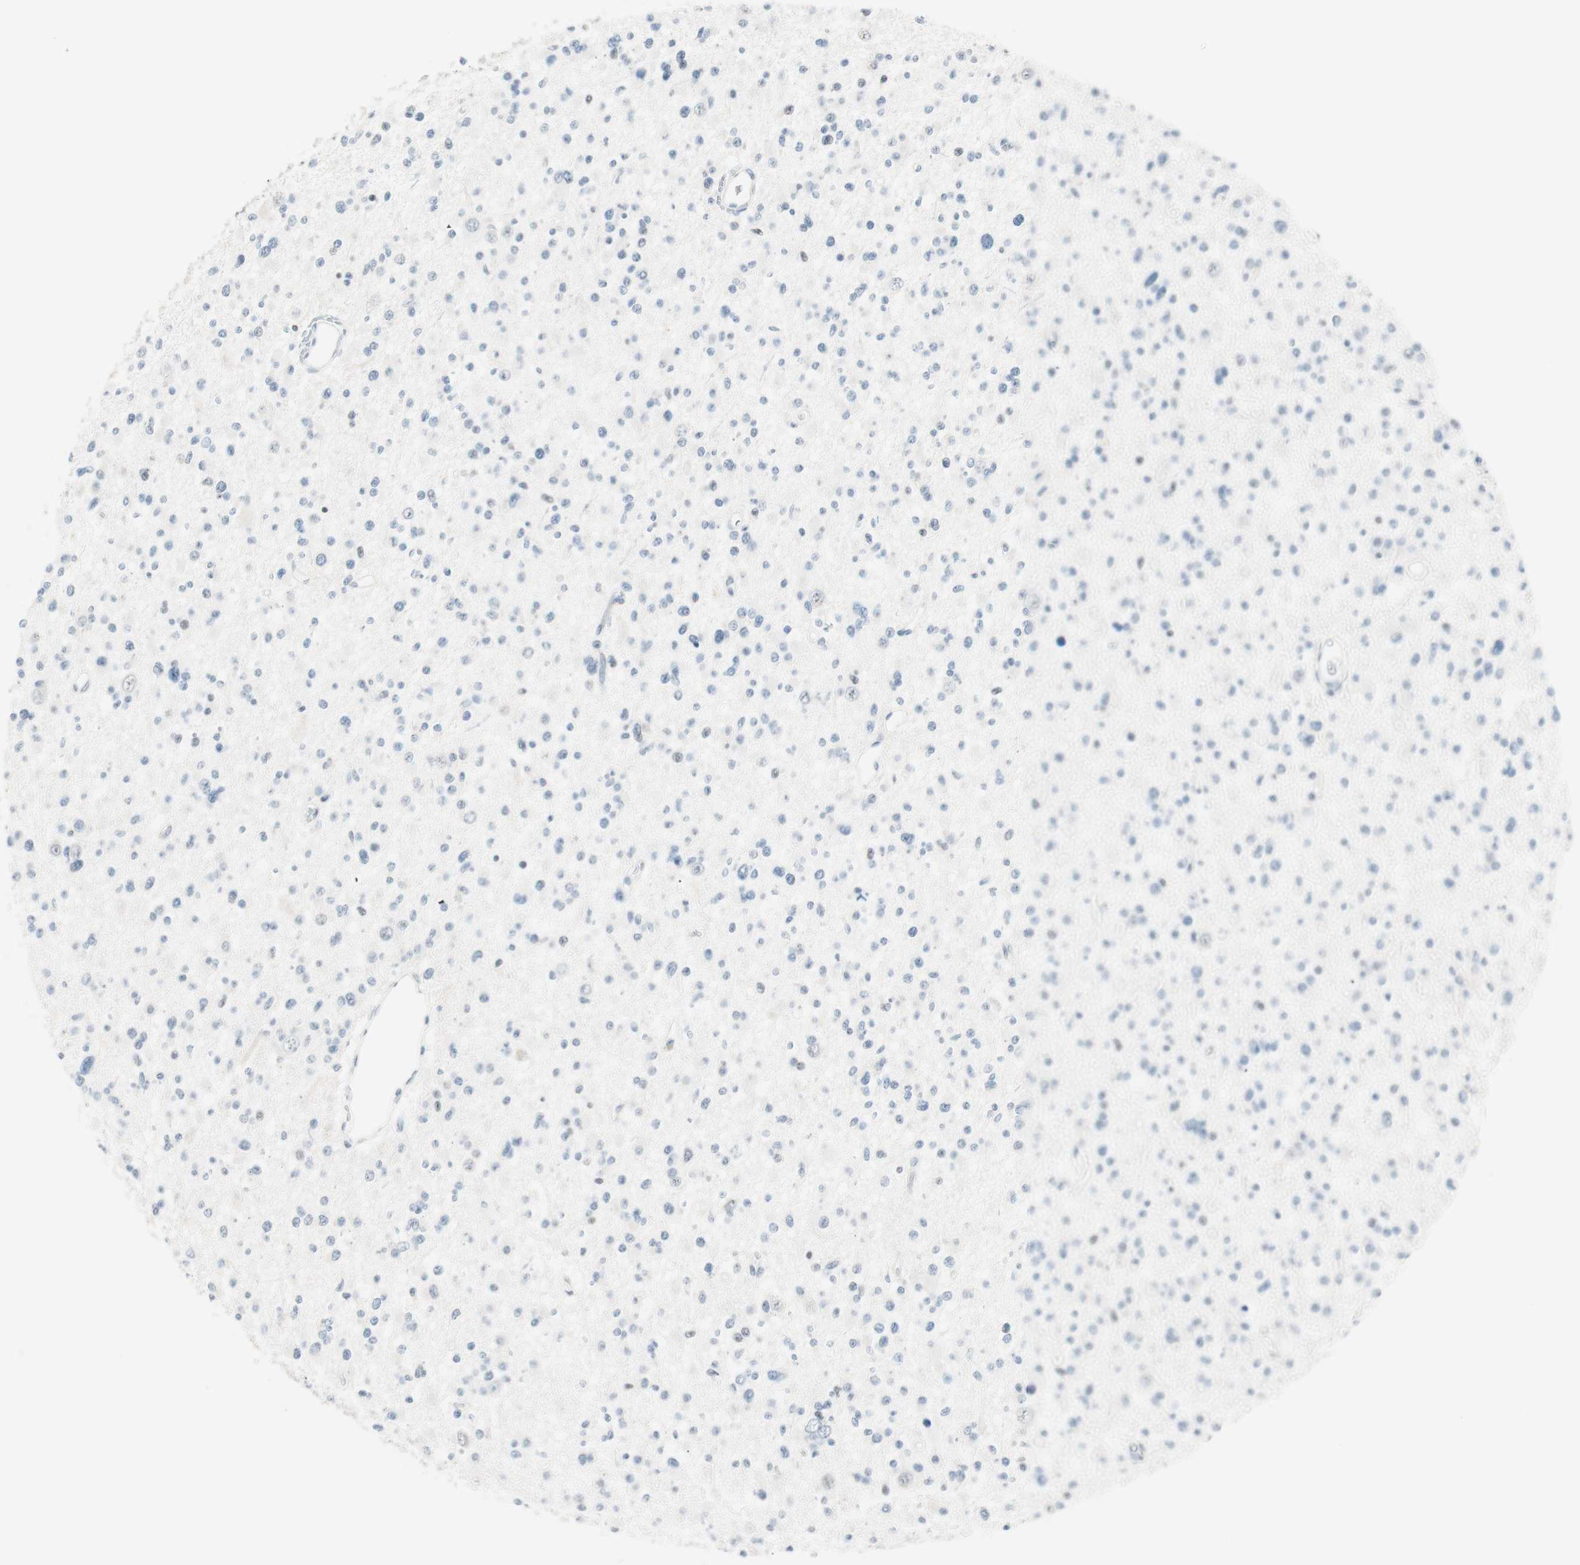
{"staining": {"intensity": "negative", "quantity": "none", "location": "none"}, "tissue": "glioma", "cell_type": "Tumor cells", "image_type": "cancer", "snomed": [{"axis": "morphology", "description": "Glioma, malignant, Low grade"}, {"axis": "topography", "description": "Brain"}], "caption": "An immunohistochemistry image of glioma is shown. There is no staining in tumor cells of glioma.", "gene": "HOXB13", "patient": {"sex": "female", "age": 22}}